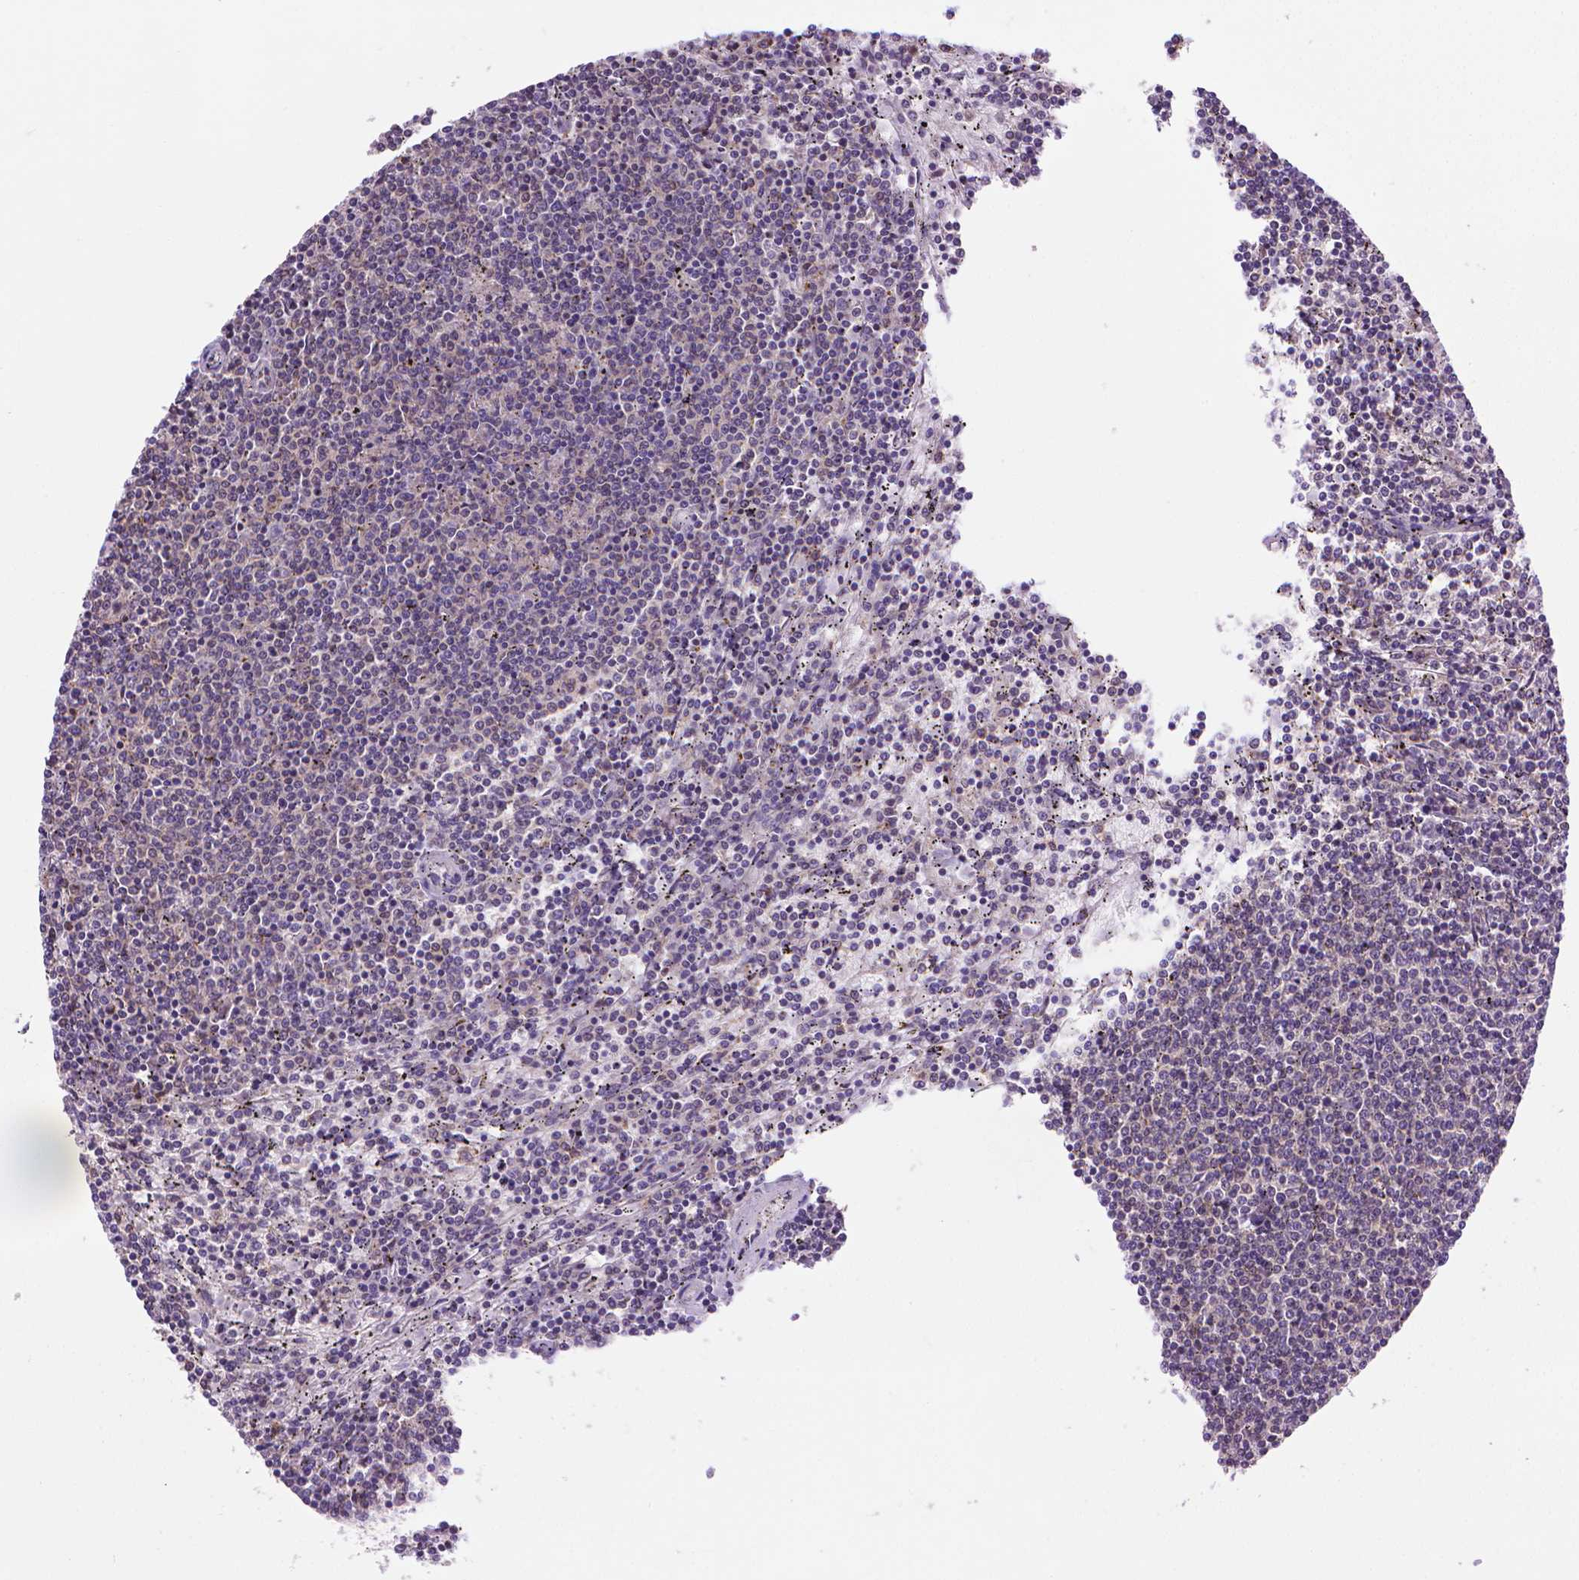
{"staining": {"intensity": "negative", "quantity": "none", "location": "none"}, "tissue": "lymphoma", "cell_type": "Tumor cells", "image_type": "cancer", "snomed": [{"axis": "morphology", "description": "Malignant lymphoma, non-Hodgkin's type, Low grade"}, {"axis": "topography", "description": "Spleen"}], "caption": "This is a image of IHC staining of lymphoma, which shows no staining in tumor cells. (DAB immunohistochemistry visualized using brightfield microscopy, high magnification).", "gene": "SLC51B", "patient": {"sex": "female", "age": 50}}